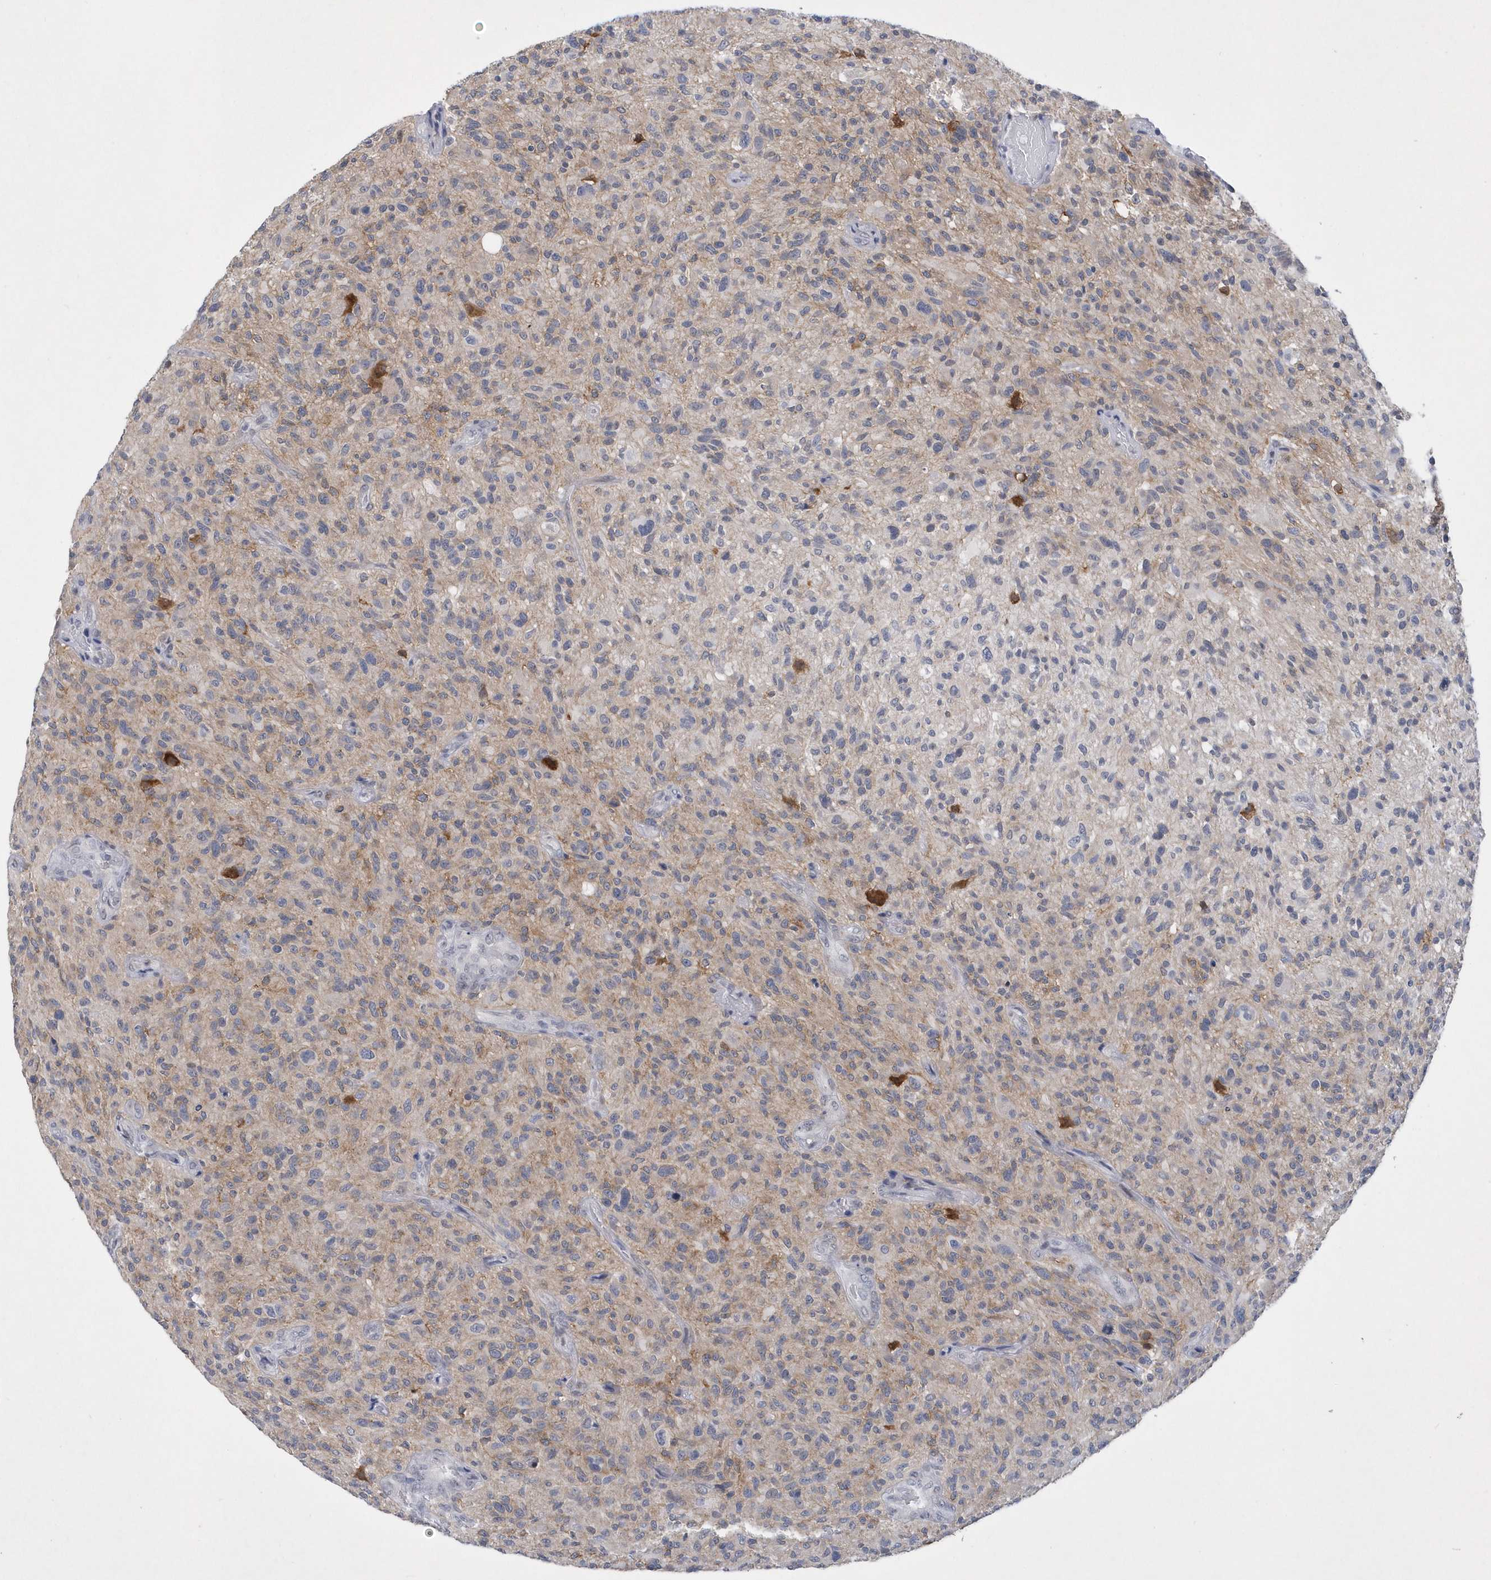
{"staining": {"intensity": "weak", "quantity": "<25%", "location": "cytoplasmic/membranous"}, "tissue": "glioma", "cell_type": "Tumor cells", "image_type": "cancer", "snomed": [{"axis": "morphology", "description": "Glioma, malignant, High grade"}, {"axis": "topography", "description": "Brain"}], "caption": "An IHC histopathology image of malignant high-grade glioma is shown. There is no staining in tumor cells of malignant high-grade glioma.", "gene": "SRGAP3", "patient": {"sex": "male", "age": 47}}